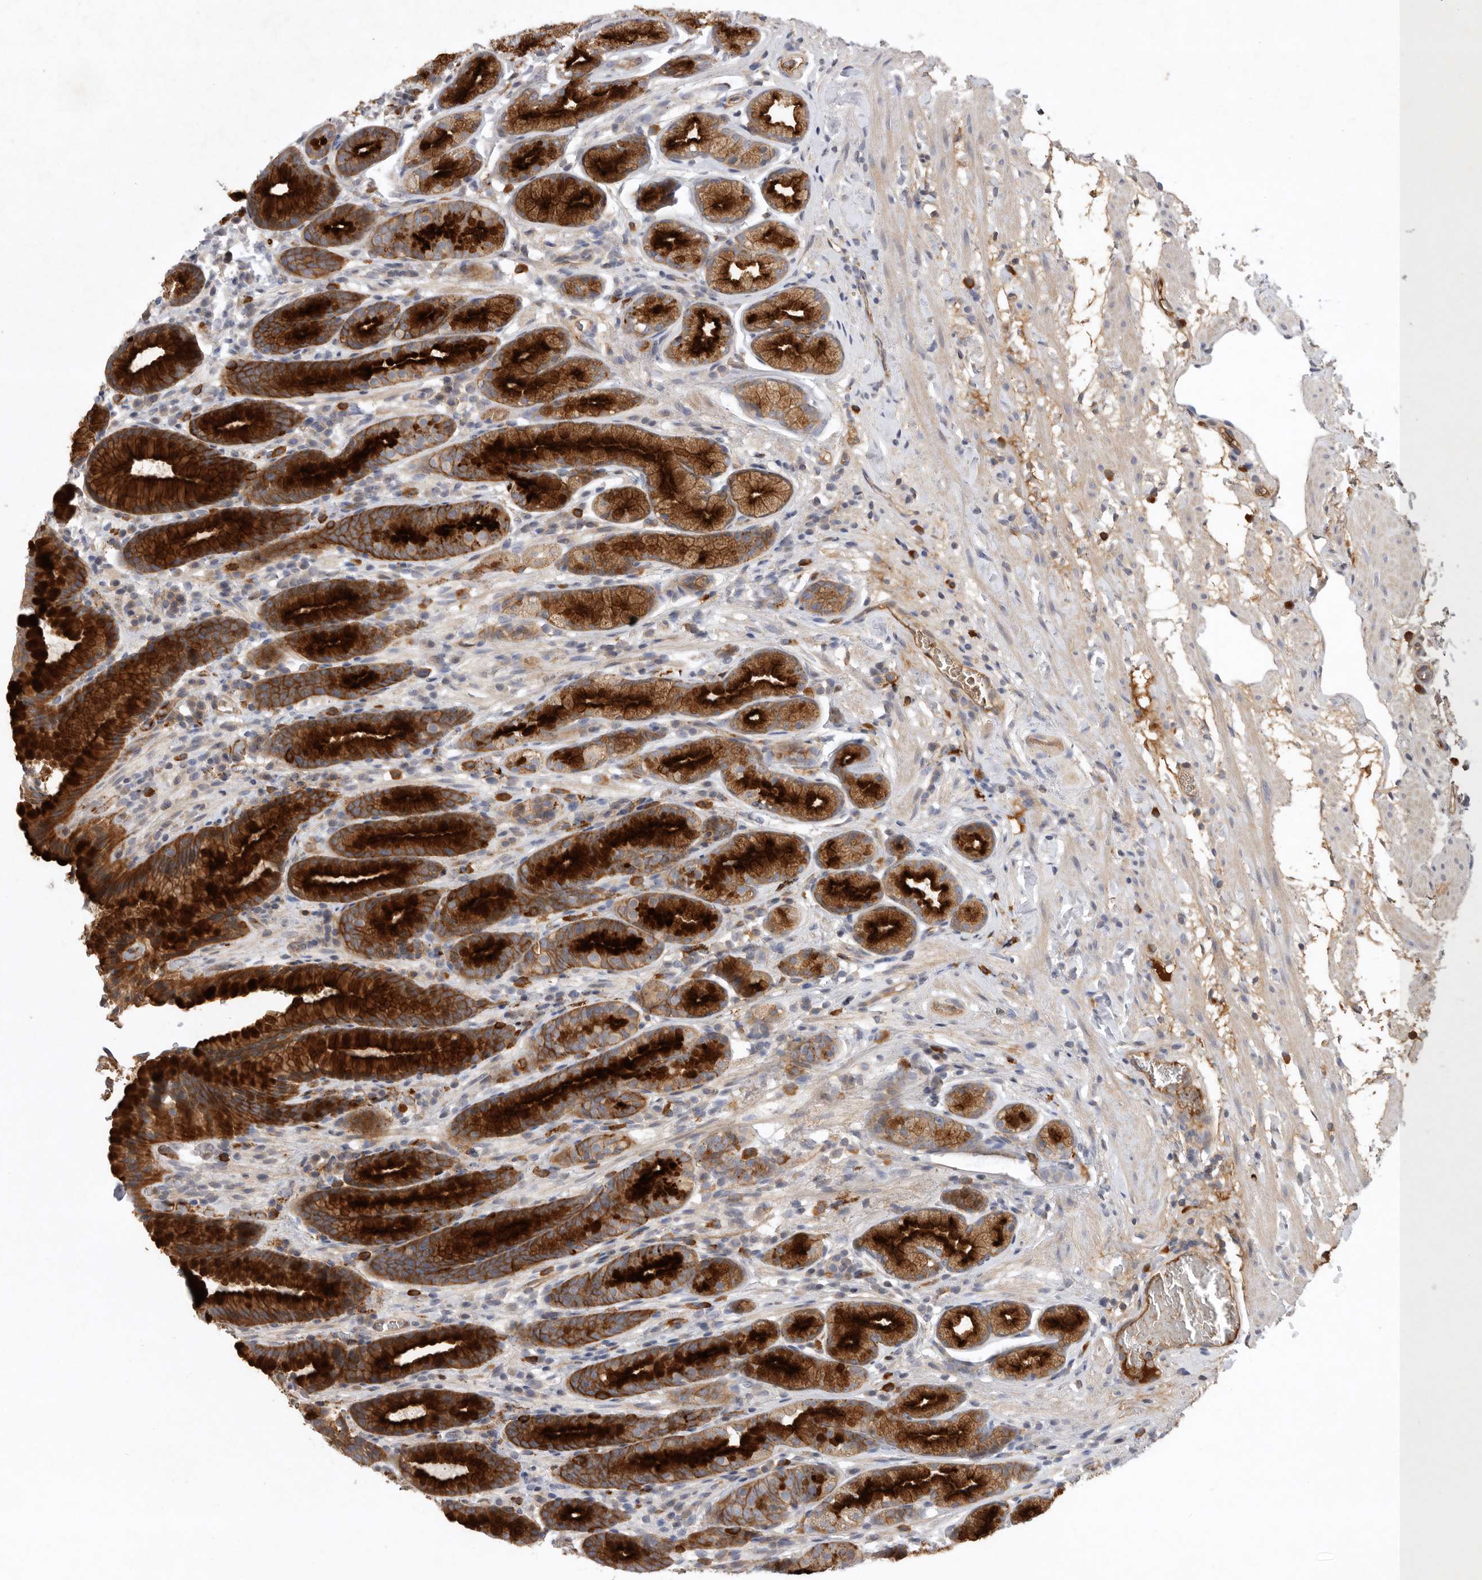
{"staining": {"intensity": "strong", "quantity": "25%-75%", "location": "cytoplasmic/membranous"}, "tissue": "stomach", "cell_type": "Glandular cells", "image_type": "normal", "snomed": [{"axis": "morphology", "description": "Normal tissue, NOS"}, {"axis": "topography", "description": "Stomach"}], "caption": "Immunohistochemical staining of unremarkable stomach exhibits 25%-75% levels of strong cytoplasmic/membranous protein staining in about 25%-75% of glandular cells.", "gene": "MLPH", "patient": {"sex": "male", "age": 42}}